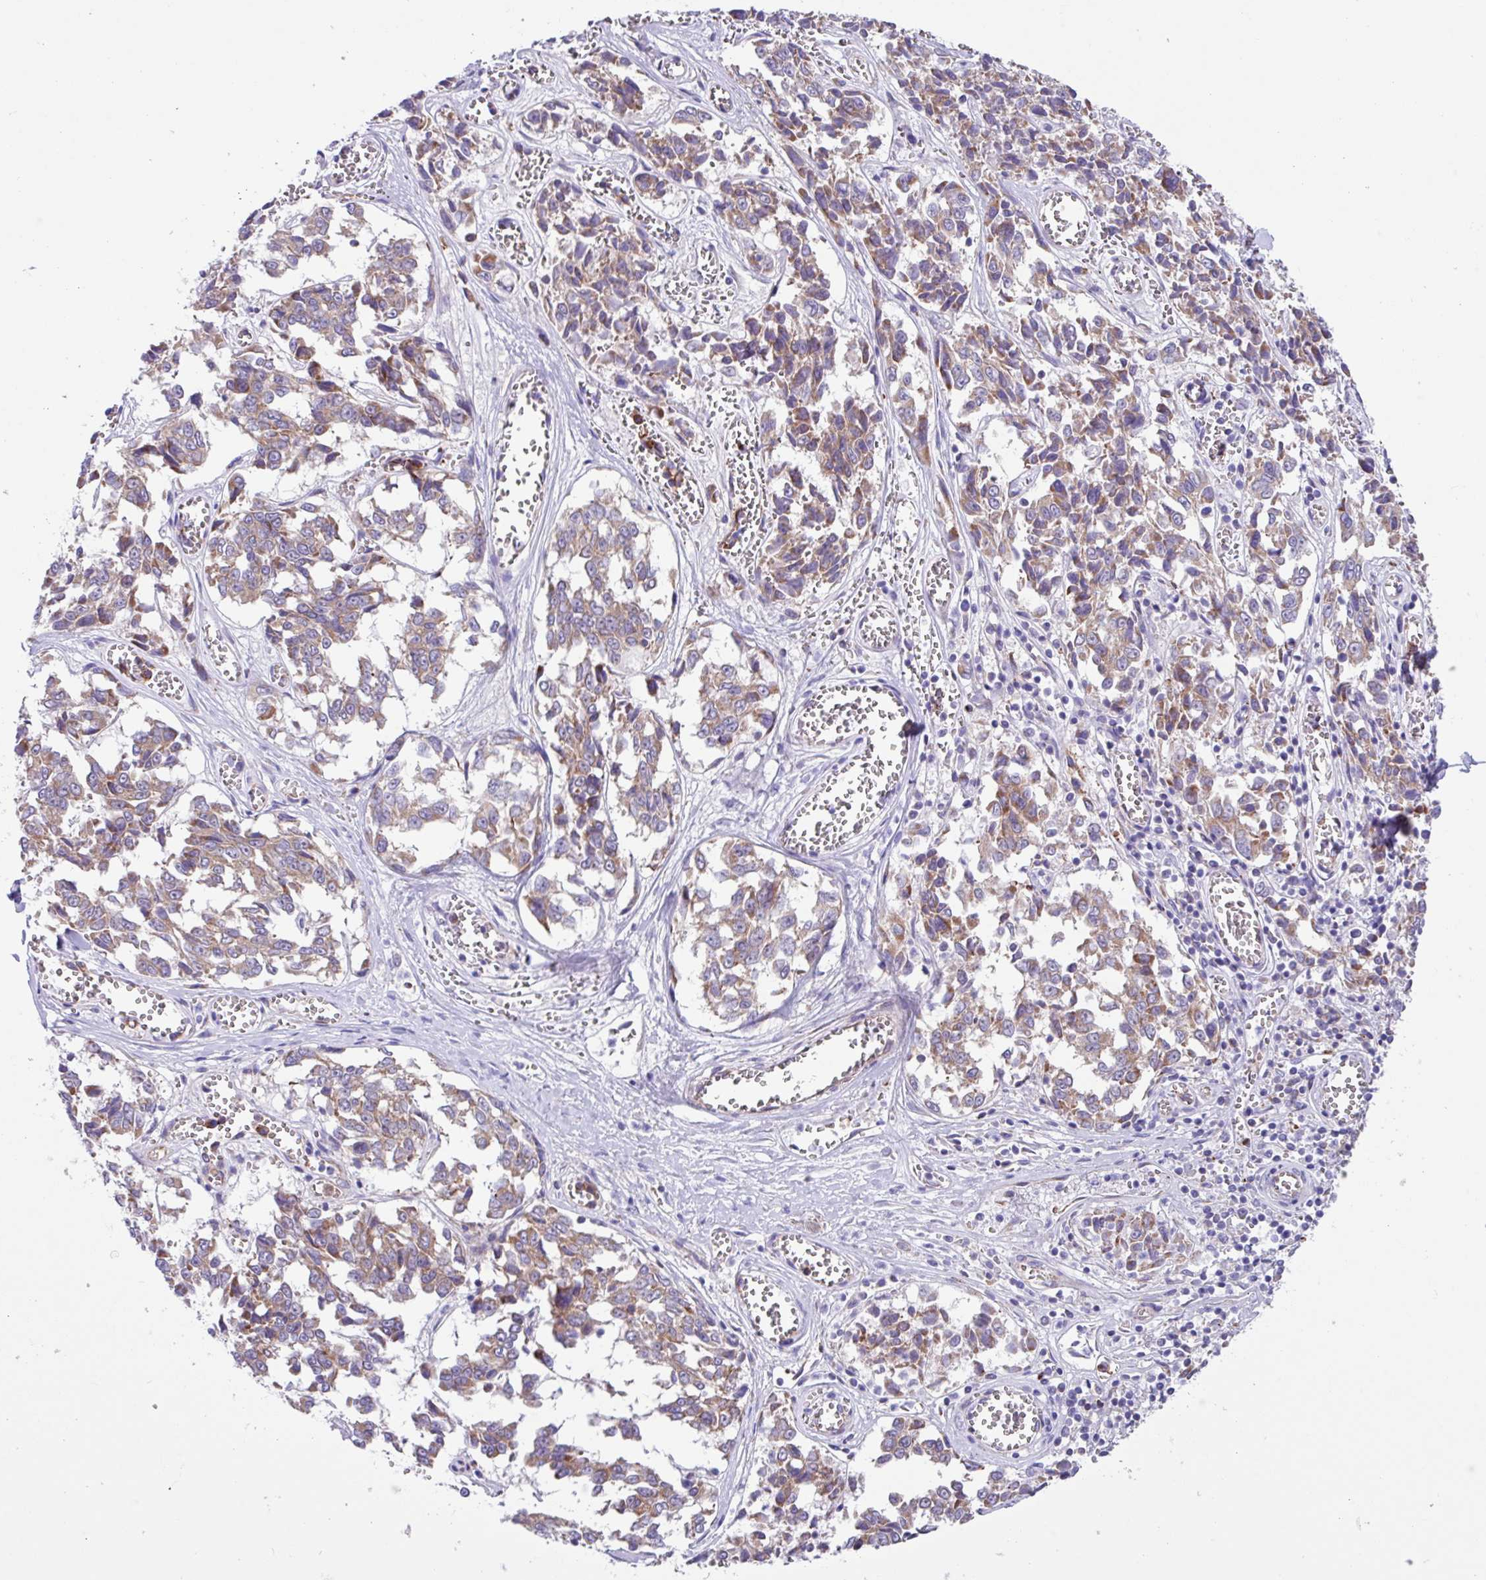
{"staining": {"intensity": "moderate", "quantity": ">75%", "location": "cytoplasmic/membranous"}, "tissue": "melanoma", "cell_type": "Tumor cells", "image_type": "cancer", "snomed": [{"axis": "morphology", "description": "Malignant melanoma, NOS"}, {"axis": "topography", "description": "Skin"}], "caption": "DAB immunohistochemical staining of malignant melanoma shows moderate cytoplasmic/membranous protein positivity in approximately >75% of tumor cells.", "gene": "OTULIN", "patient": {"sex": "female", "age": 64}}